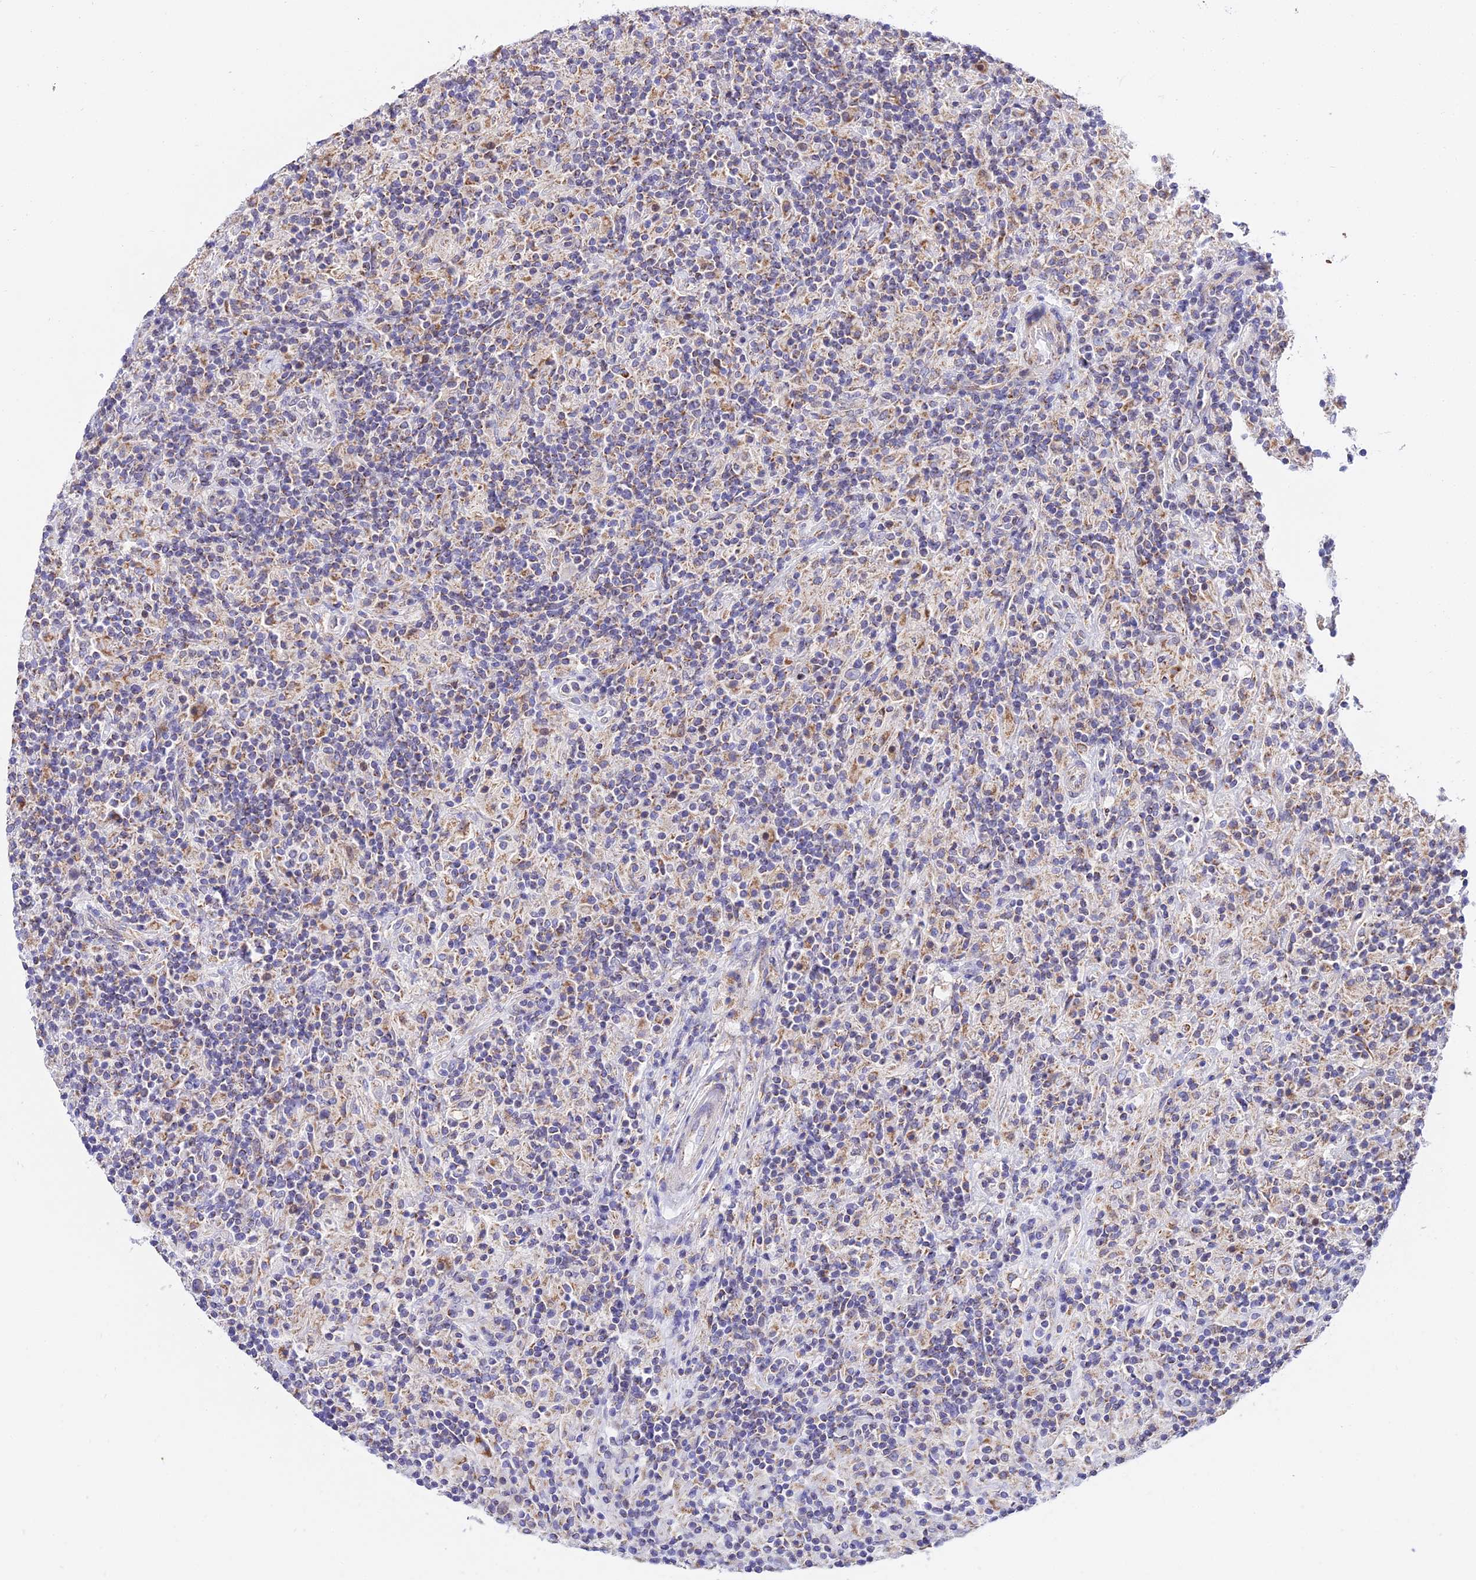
{"staining": {"intensity": "weak", "quantity": "<25%", "location": "cytoplasmic/membranous"}, "tissue": "lymphoma", "cell_type": "Tumor cells", "image_type": "cancer", "snomed": [{"axis": "morphology", "description": "Hodgkin's disease, NOS"}, {"axis": "topography", "description": "Lymph node"}], "caption": "Immunohistochemistry of lymphoma reveals no positivity in tumor cells.", "gene": "ATP5PB", "patient": {"sex": "male", "age": 70}}